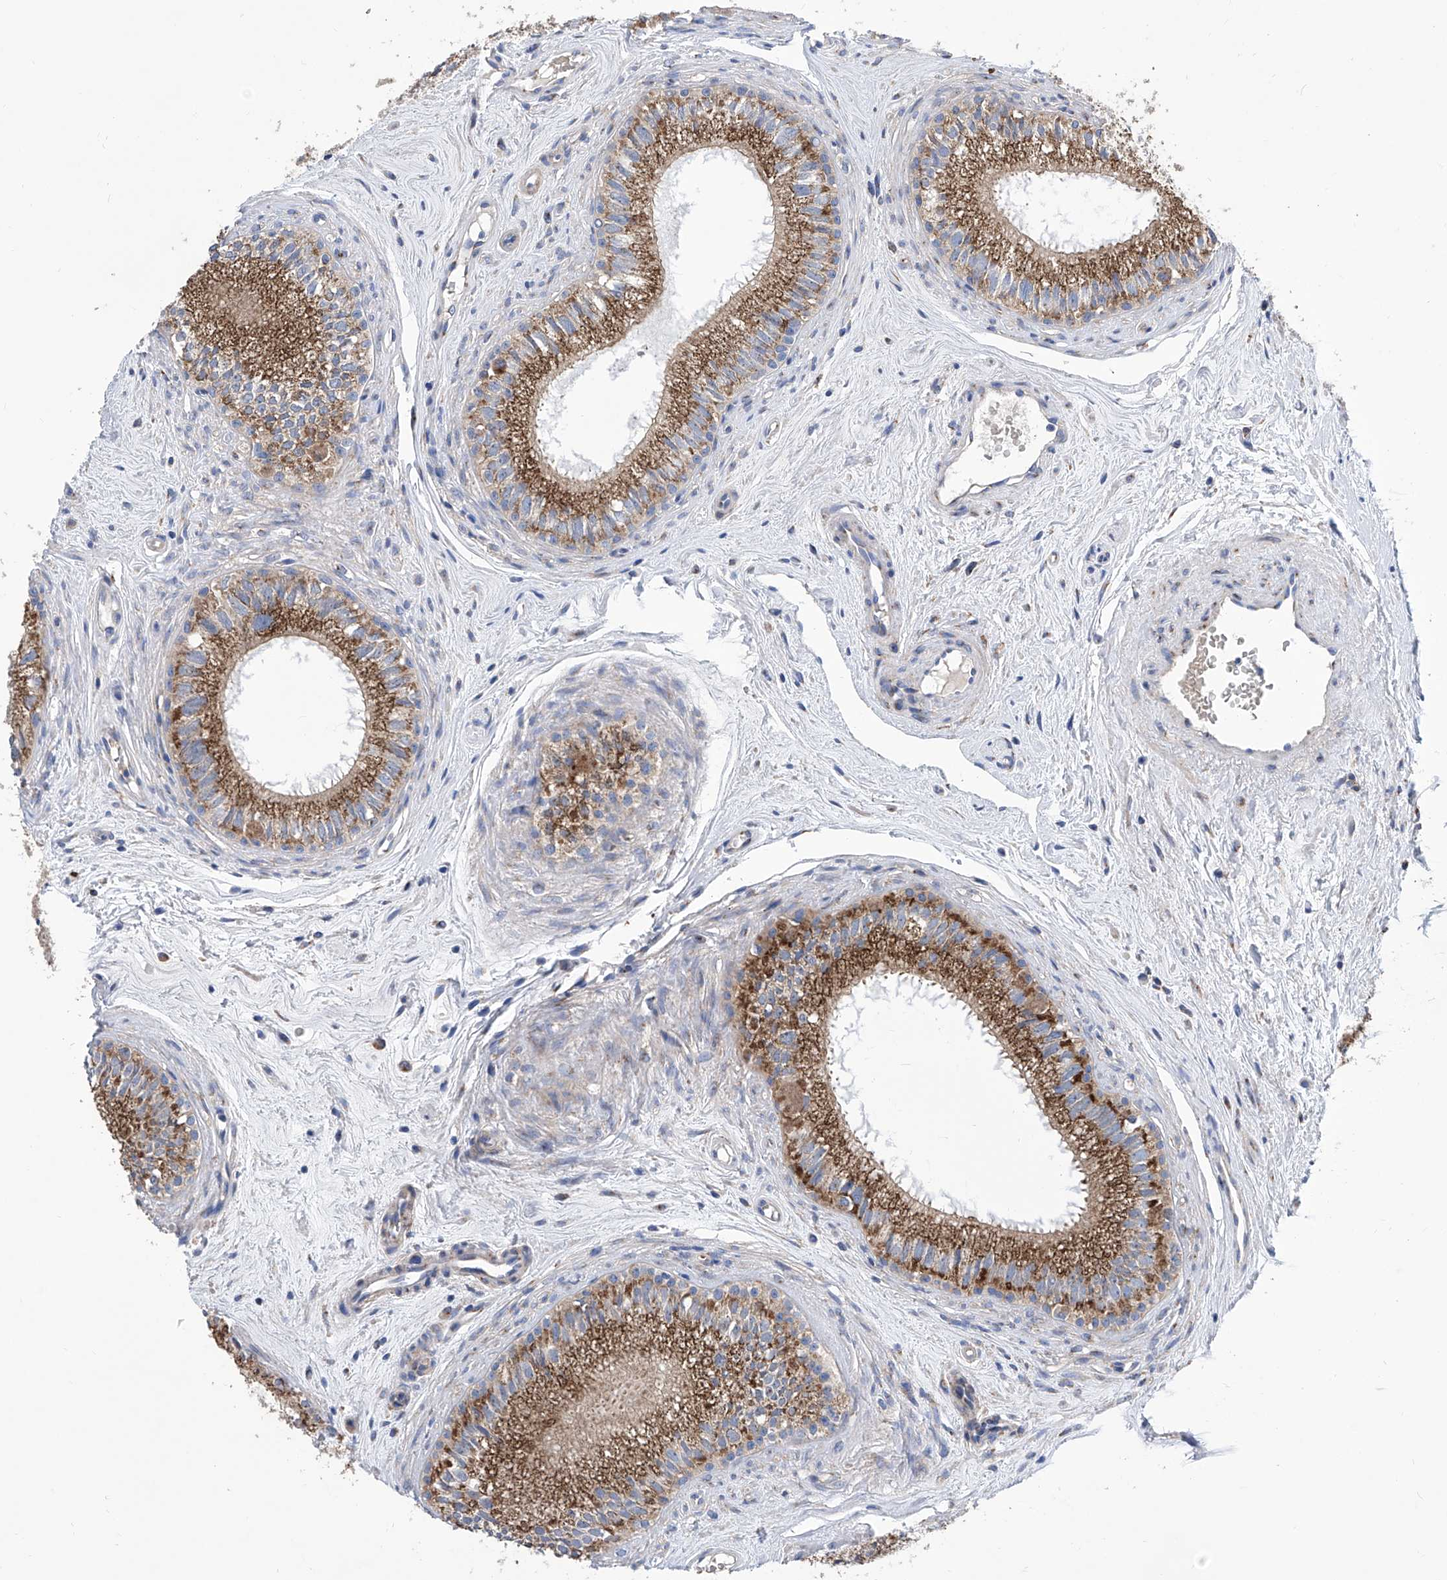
{"staining": {"intensity": "strong", "quantity": ">75%", "location": "cytoplasmic/membranous"}, "tissue": "epididymis", "cell_type": "Glandular cells", "image_type": "normal", "snomed": [{"axis": "morphology", "description": "Normal tissue, NOS"}, {"axis": "topography", "description": "Epididymis"}], "caption": "Immunohistochemistry photomicrograph of unremarkable epididymis stained for a protein (brown), which shows high levels of strong cytoplasmic/membranous staining in approximately >75% of glandular cells.", "gene": "TJAP1", "patient": {"sex": "male", "age": 71}}